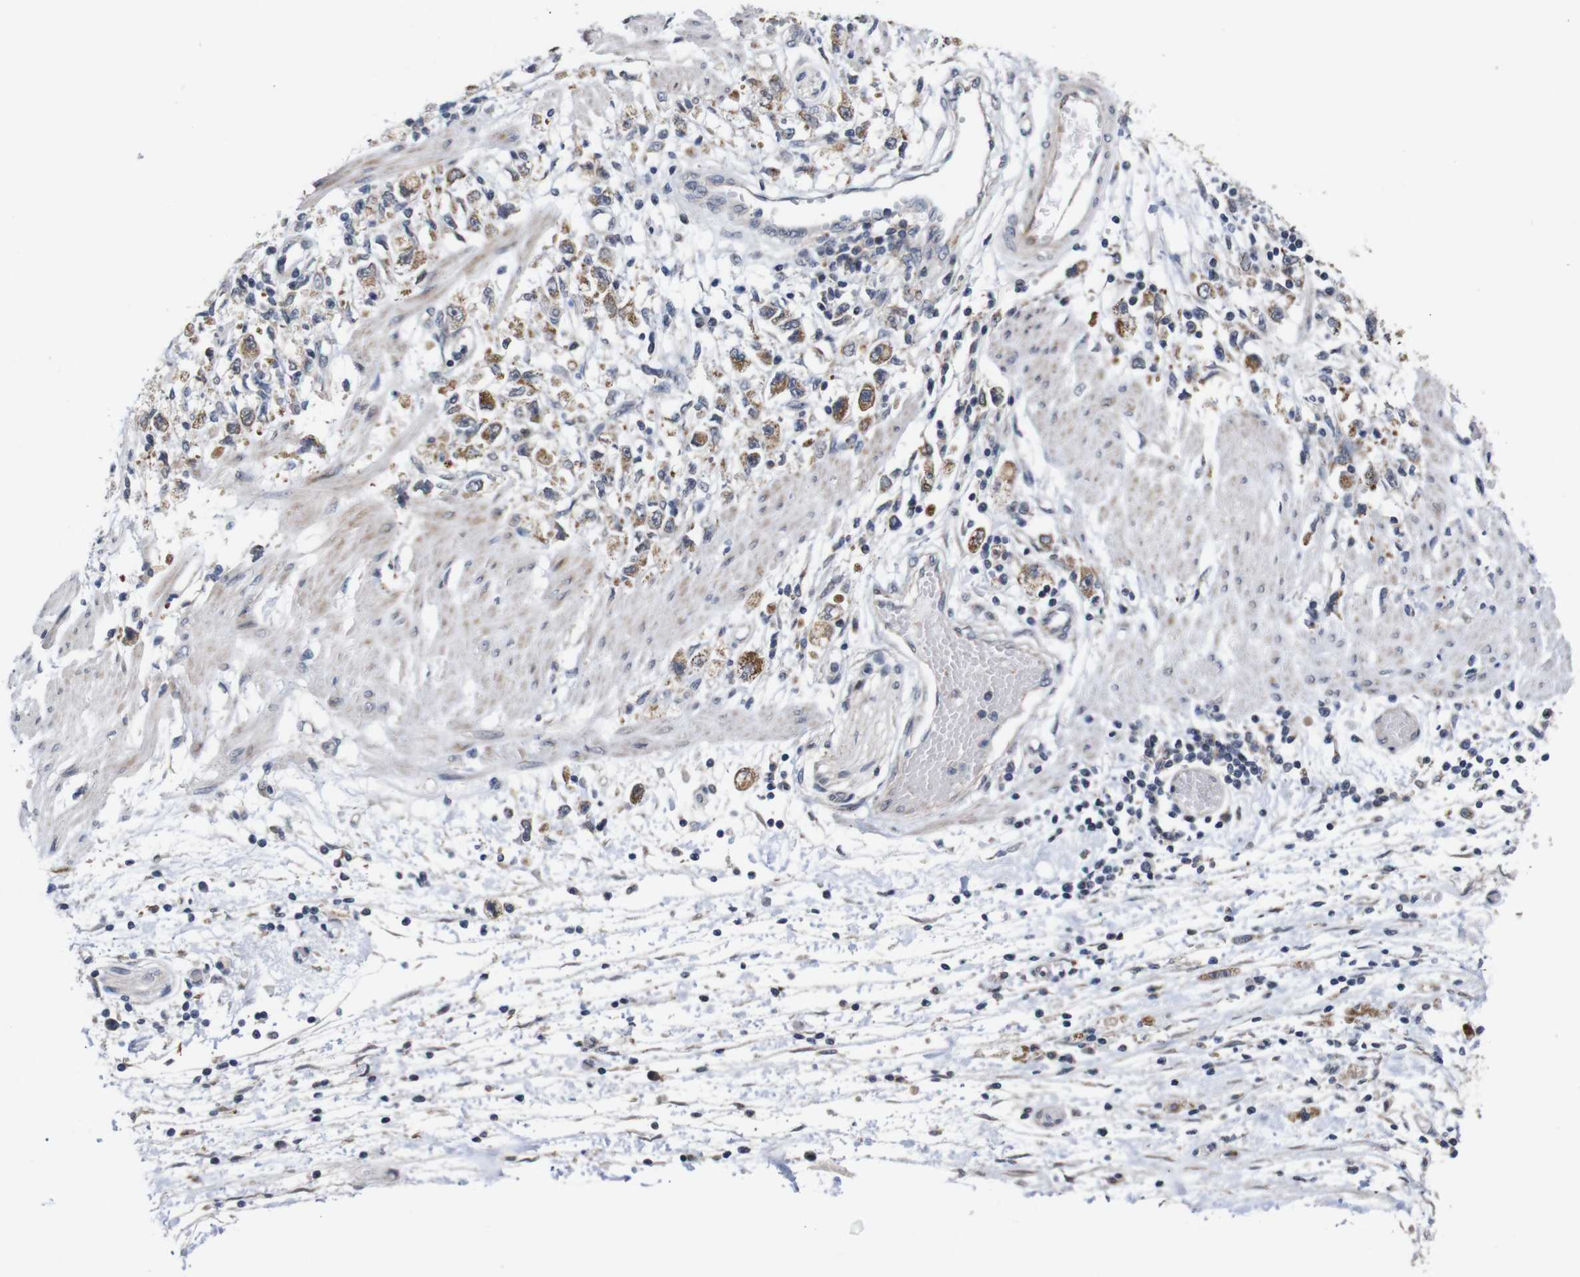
{"staining": {"intensity": "moderate", "quantity": ">75%", "location": "cytoplasmic/membranous"}, "tissue": "stomach cancer", "cell_type": "Tumor cells", "image_type": "cancer", "snomed": [{"axis": "morphology", "description": "Adenocarcinoma, NOS"}, {"axis": "topography", "description": "Stomach"}], "caption": "The immunohistochemical stain highlights moderate cytoplasmic/membranous positivity in tumor cells of stomach adenocarcinoma tissue.", "gene": "ATP7B", "patient": {"sex": "female", "age": 59}}